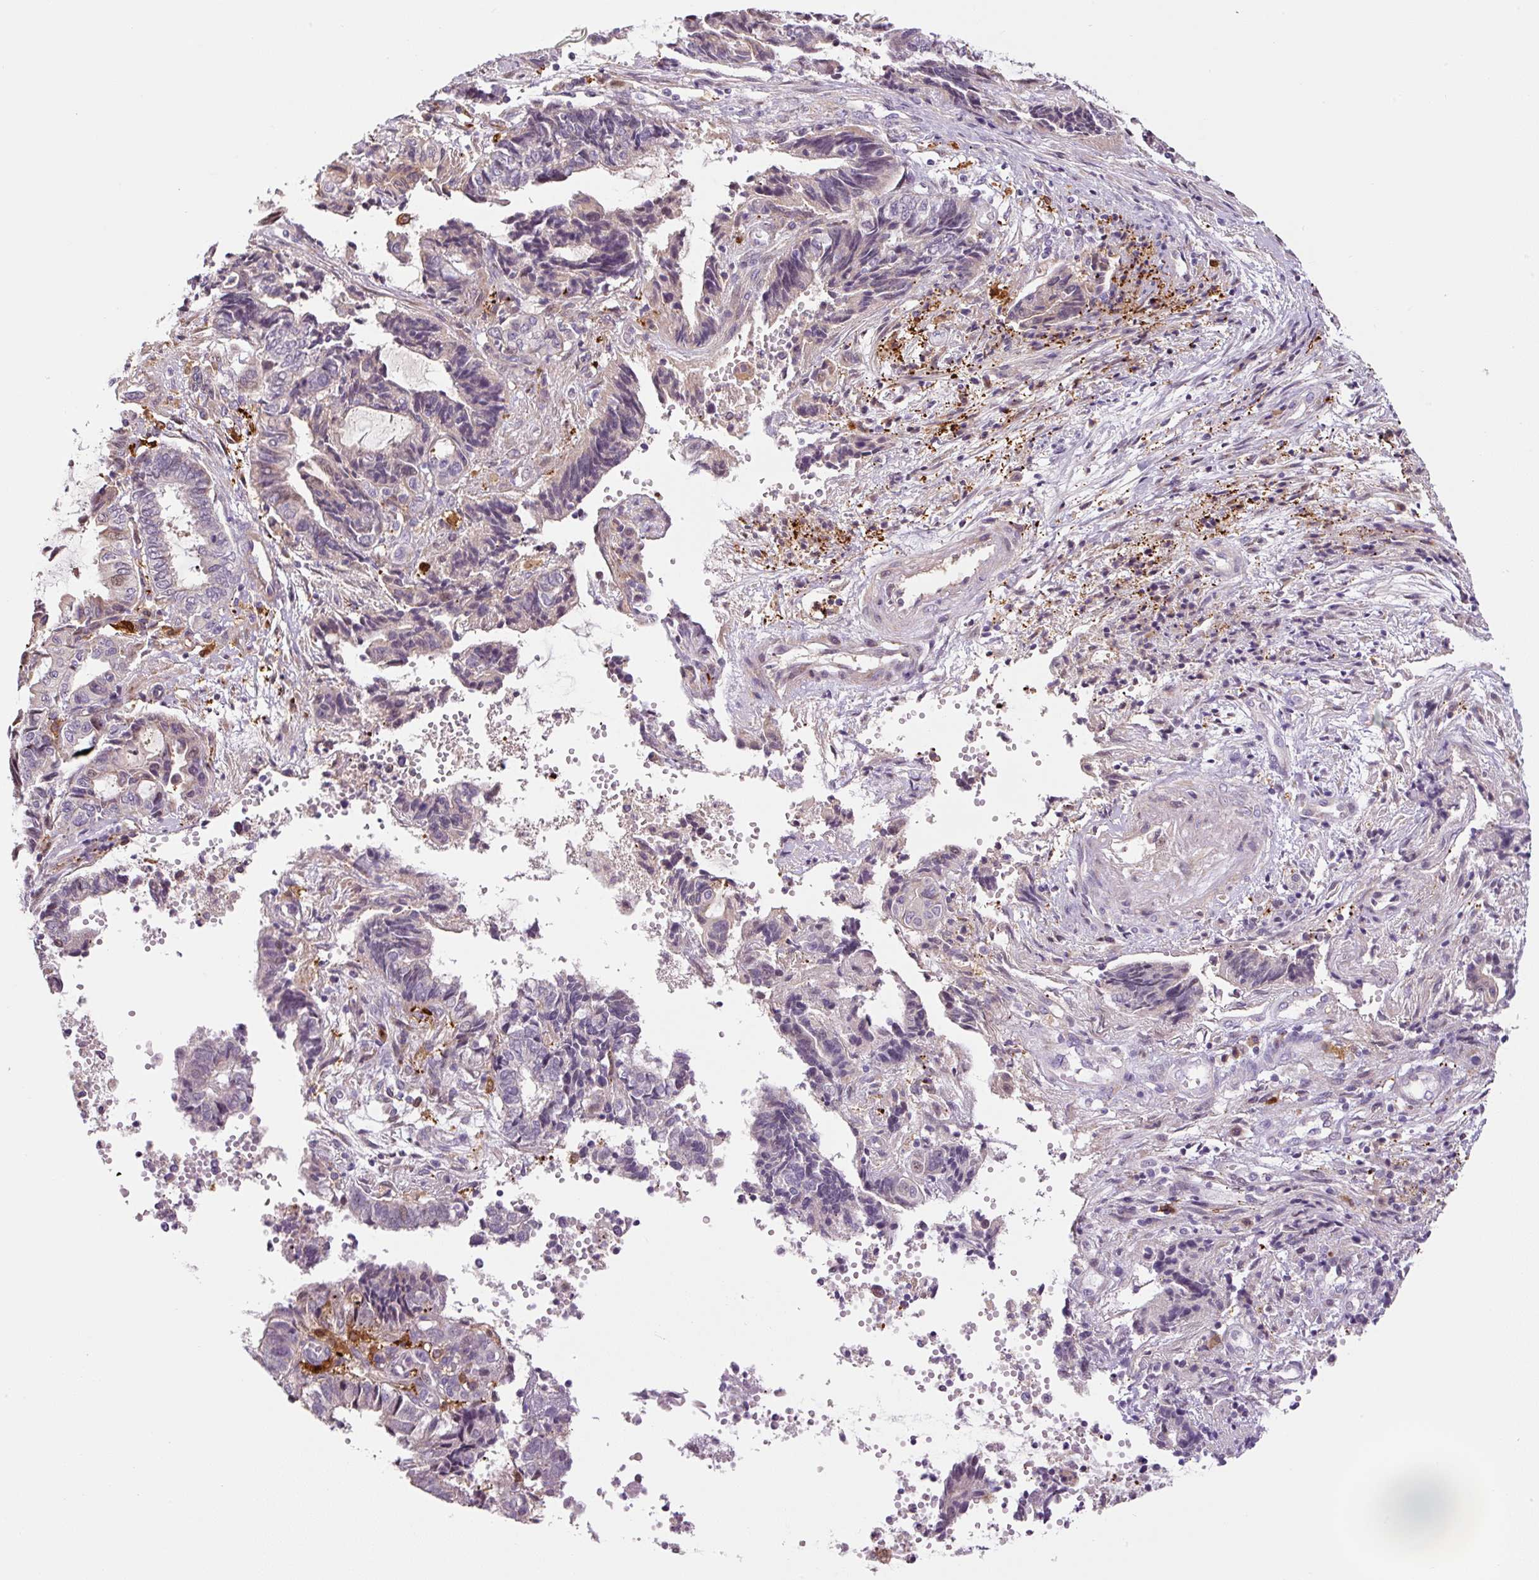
{"staining": {"intensity": "negative", "quantity": "none", "location": "none"}, "tissue": "endometrial cancer", "cell_type": "Tumor cells", "image_type": "cancer", "snomed": [{"axis": "morphology", "description": "Adenocarcinoma, NOS"}, {"axis": "topography", "description": "Uterus"}, {"axis": "topography", "description": "Endometrium"}], "caption": "A high-resolution photomicrograph shows immunohistochemistry (IHC) staining of endometrial cancer (adenocarcinoma), which displays no significant staining in tumor cells.", "gene": "FUT10", "patient": {"sex": "female", "age": 70}}